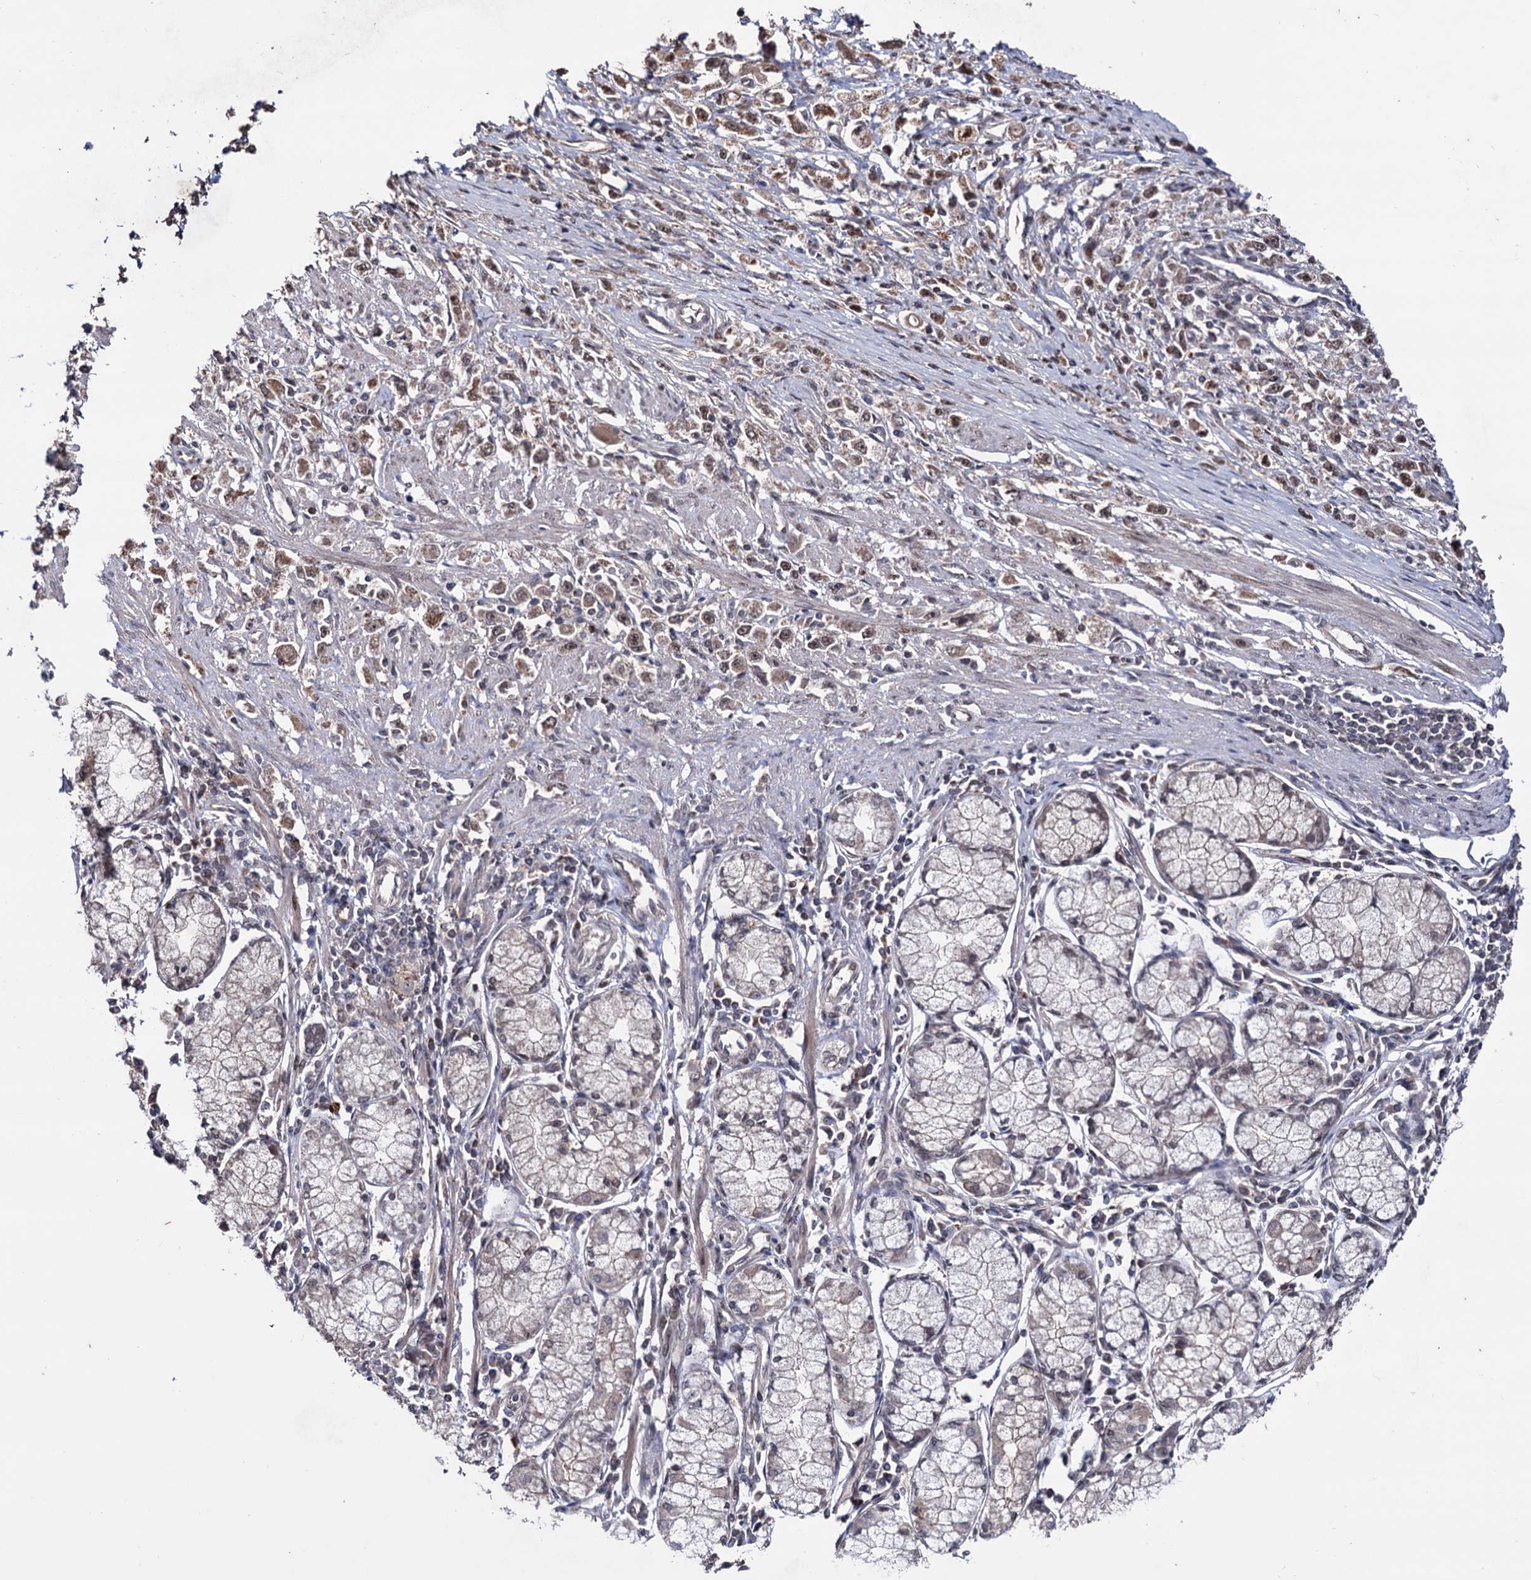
{"staining": {"intensity": "weak", "quantity": ">75%", "location": "cytoplasmic/membranous,nuclear"}, "tissue": "stomach cancer", "cell_type": "Tumor cells", "image_type": "cancer", "snomed": [{"axis": "morphology", "description": "Adenocarcinoma, NOS"}, {"axis": "topography", "description": "Stomach"}], "caption": "A histopathology image showing weak cytoplasmic/membranous and nuclear staining in about >75% of tumor cells in stomach cancer (adenocarcinoma), as visualized by brown immunohistochemical staining.", "gene": "KLF5", "patient": {"sex": "female", "age": 59}}